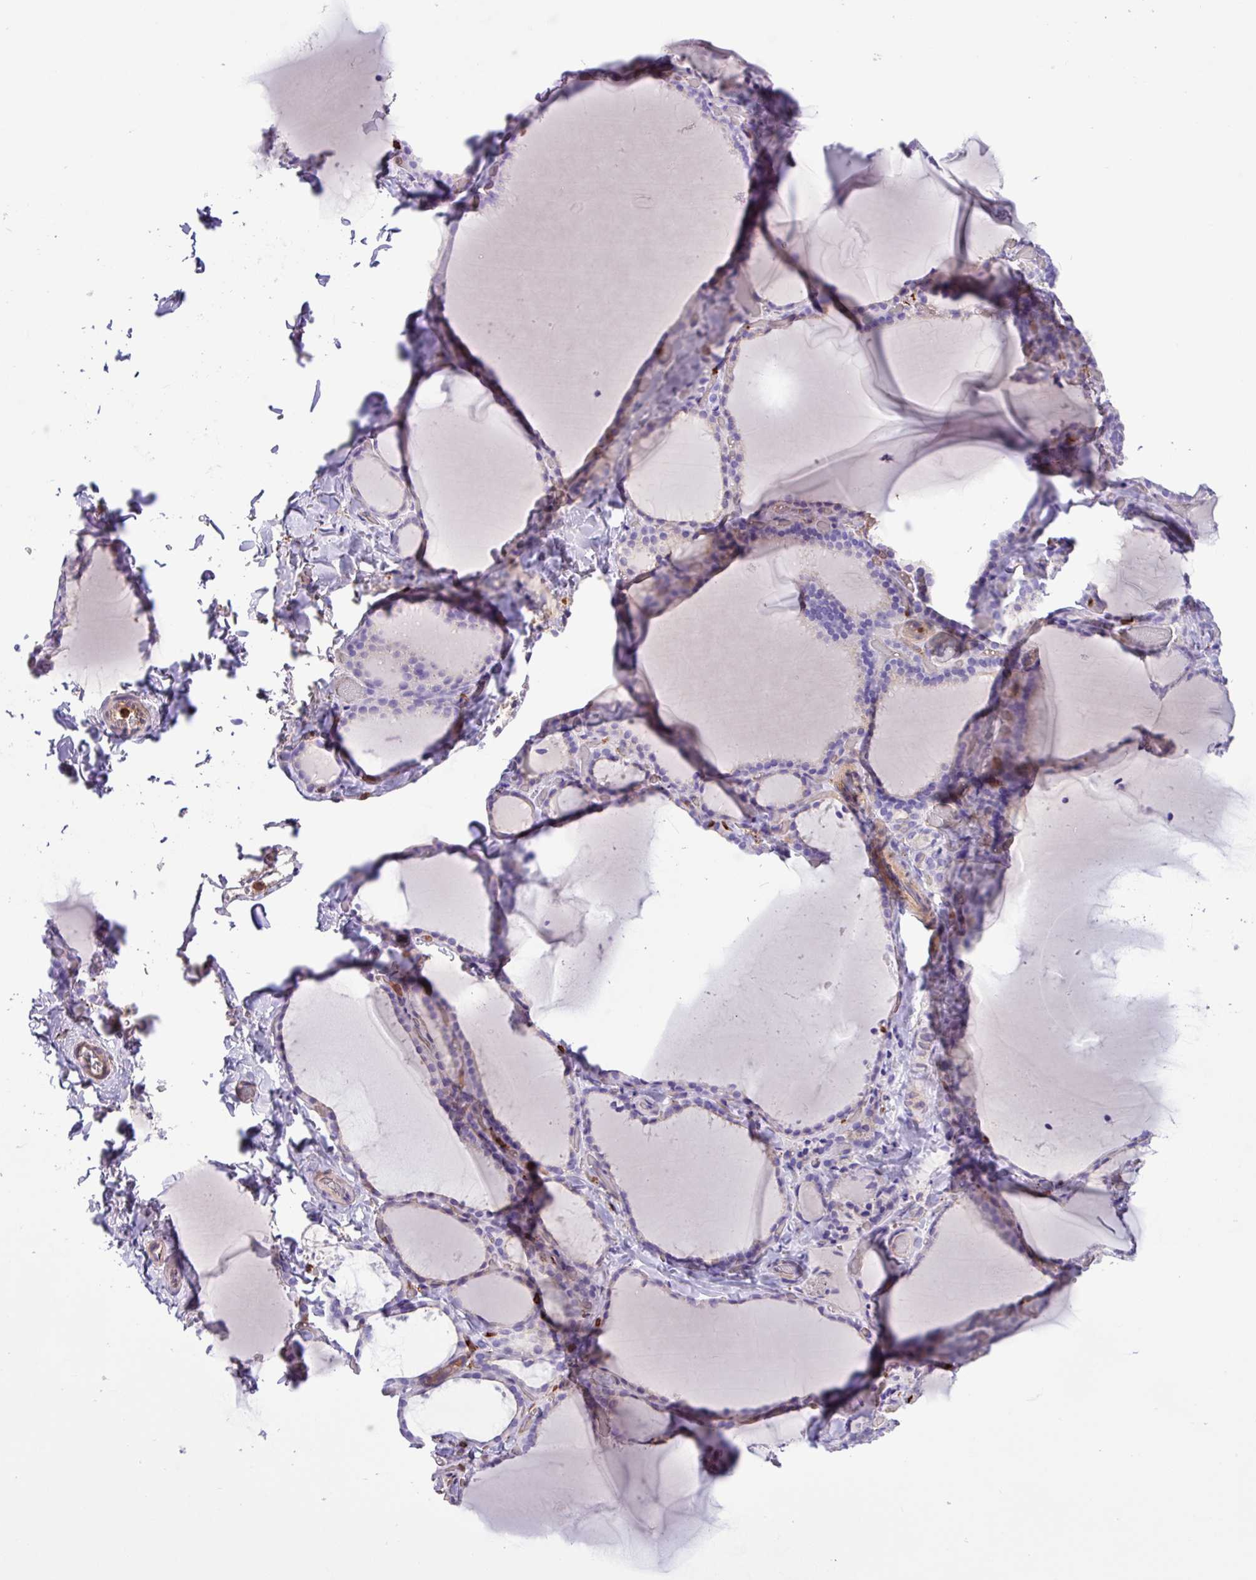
{"staining": {"intensity": "negative", "quantity": "none", "location": "none"}, "tissue": "thyroid gland", "cell_type": "Glandular cells", "image_type": "normal", "snomed": [{"axis": "morphology", "description": "Normal tissue, NOS"}, {"axis": "topography", "description": "Thyroid gland"}], "caption": "Protein analysis of unremarkable thyroid gland displays no significant positivity in glandular cells.", "gene": "PPP1R18", "patient": {"sex": "female", "age": 22}}